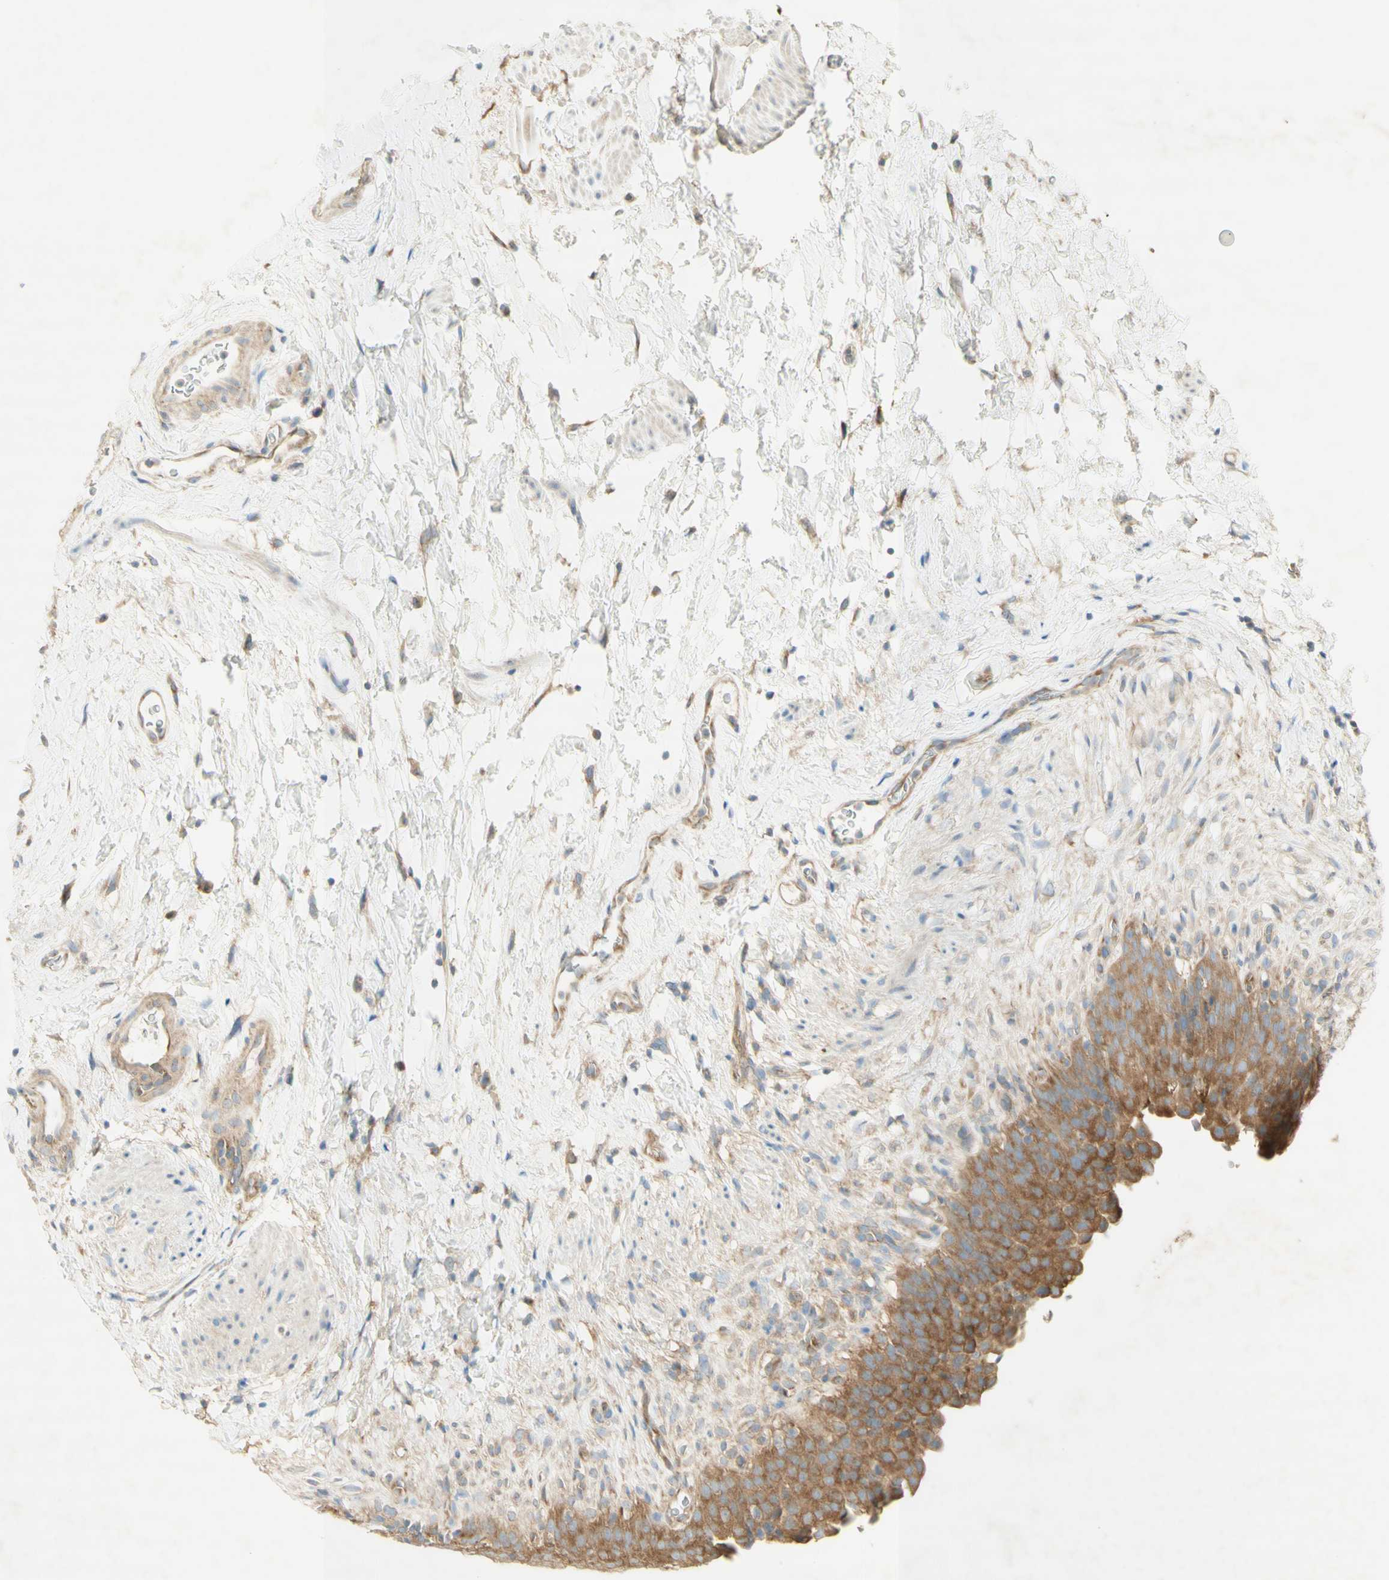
{"staining": {"intensity": "moderate", "quantity": ">75%", "location": "cytoplasmic/membranous"}, "tissue": "urinary bladder", "cell_type": "Urothelial cells", "image_type": "normal", "snomed": [{"axis": "morphology", "description": "Normal tissue, NOS"}, {"axis": "topography", "description": "Urinary bladder"}], "caption": "DAB immunohistochemical staining of unremarkable human urinary bladder exhibits moderate cytoplasmic/membranous protein expression in about >75% of urothelial cells.", "gene": "DYNC1H1", "patient": {"sex": "female", "age": 79}}